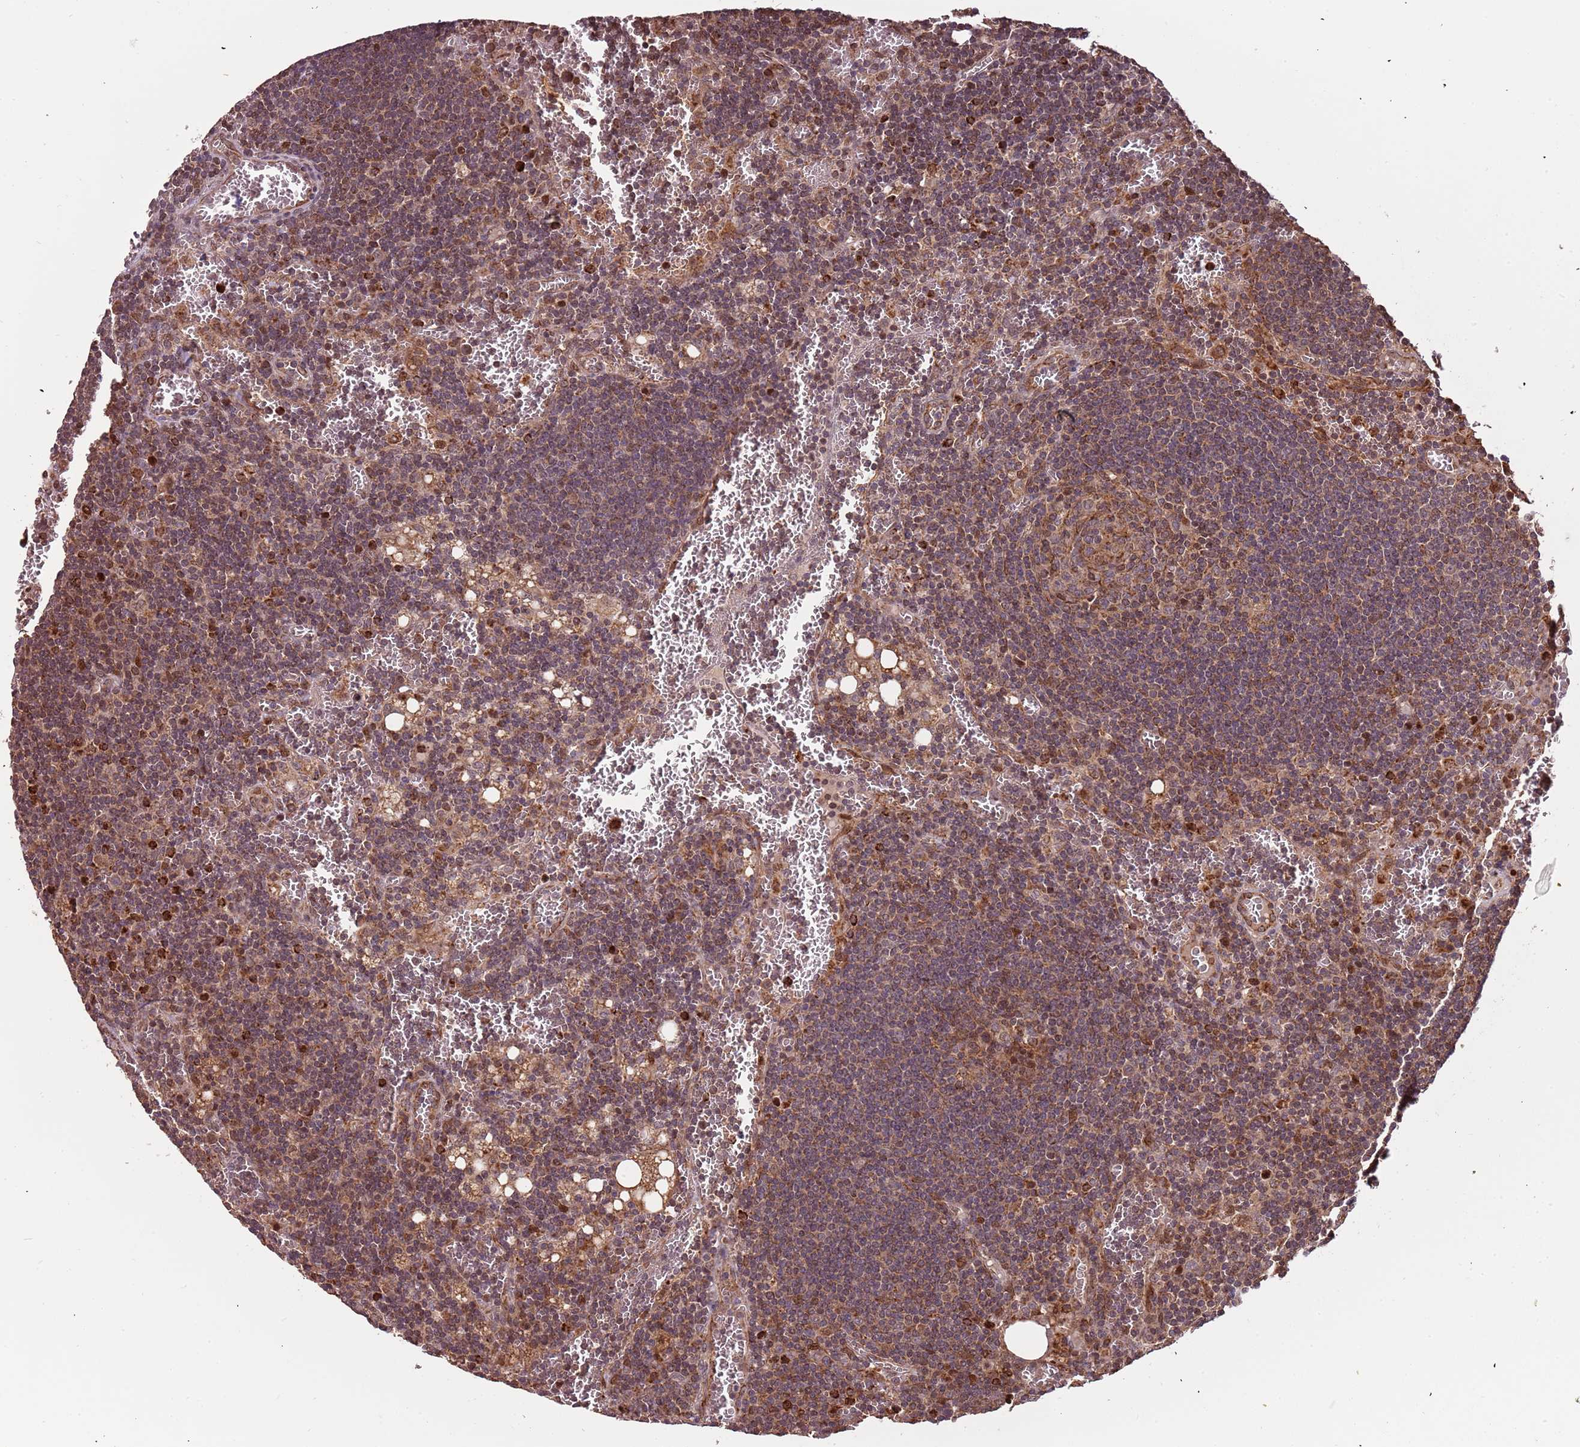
{"staining": {"intensity": "moderate", "quantity": ">75%", "location": "cytoplasmic/membranous,nuclear"}, "tissue": "lymph node", "cell_type": "Germinal center cells", "image_type": "normal", "snomed": [{"axis": "morphology", "description": "Normal tissue, NOS"}, {"axis": "topography", "description": "Lymph node"}], "caption": "Immunohistochemical staining of unremarkable lymph node shows >75% levels of moderate cytoplasmic/membranous,nuclear protein expression in approximately >75% of germinal center cells.", "gene": "IL17RD", "patient": {"sex": "female", "age": 73}}